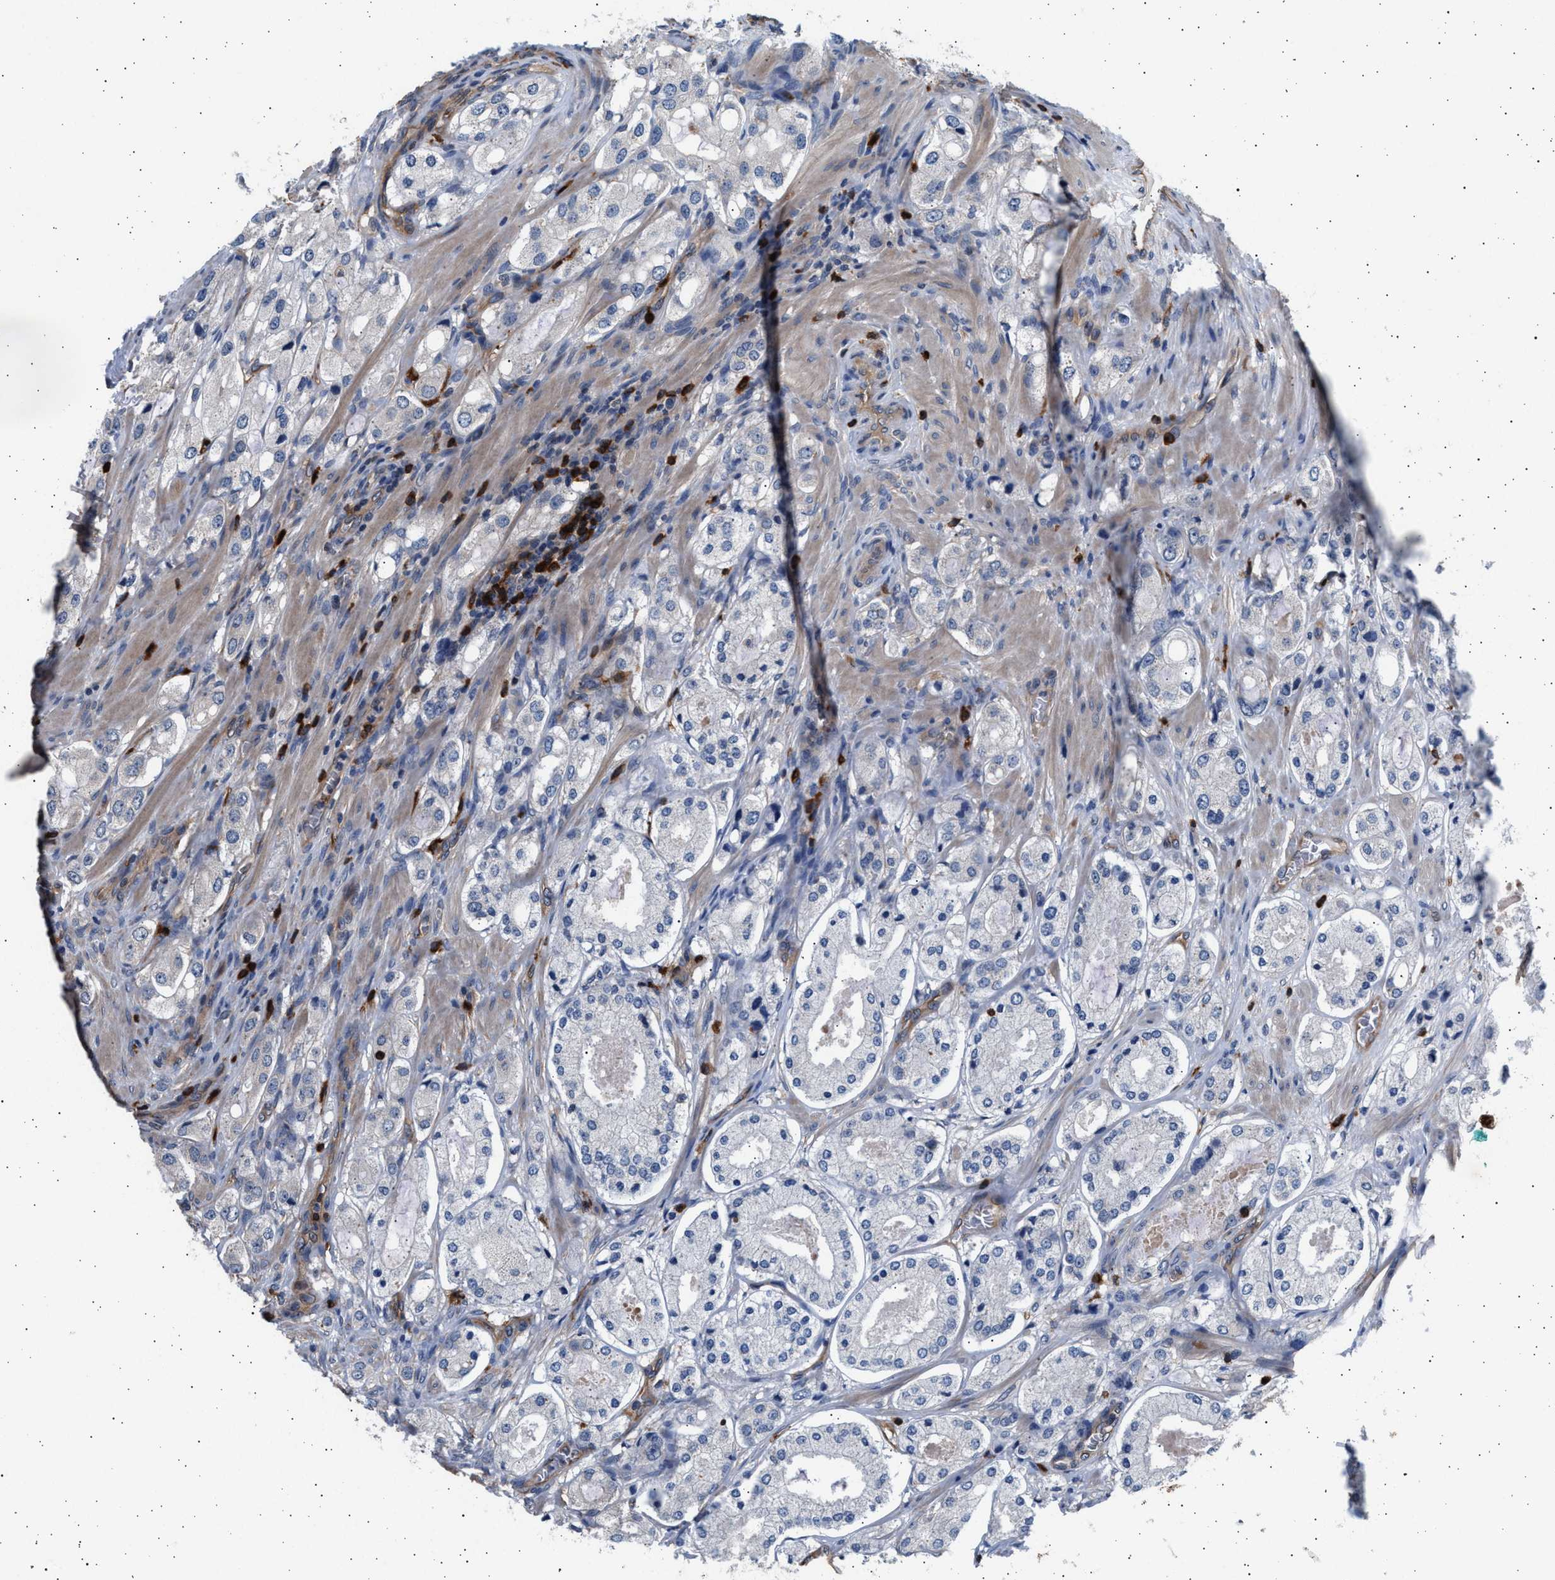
{"staining": {"intensity": "negative", "quantity": "none", "location": "none"}, "tissue": "prostate cancer", "cell_type": "Tumor cells", "image_type": "cancer", "snomed": [{"axis": "morphology", "description": "Adenocarcinoma, High grade"}, {"axis": "topography", "description": "Prostate"}], "caption": "DAB immunohistochemical staining of human adenocarcinoma (high-grade) (prostate) shows no significant staining in tumor cells.", "gene": "GRAP2", "patient": {"sex": "male", "age": 65}}